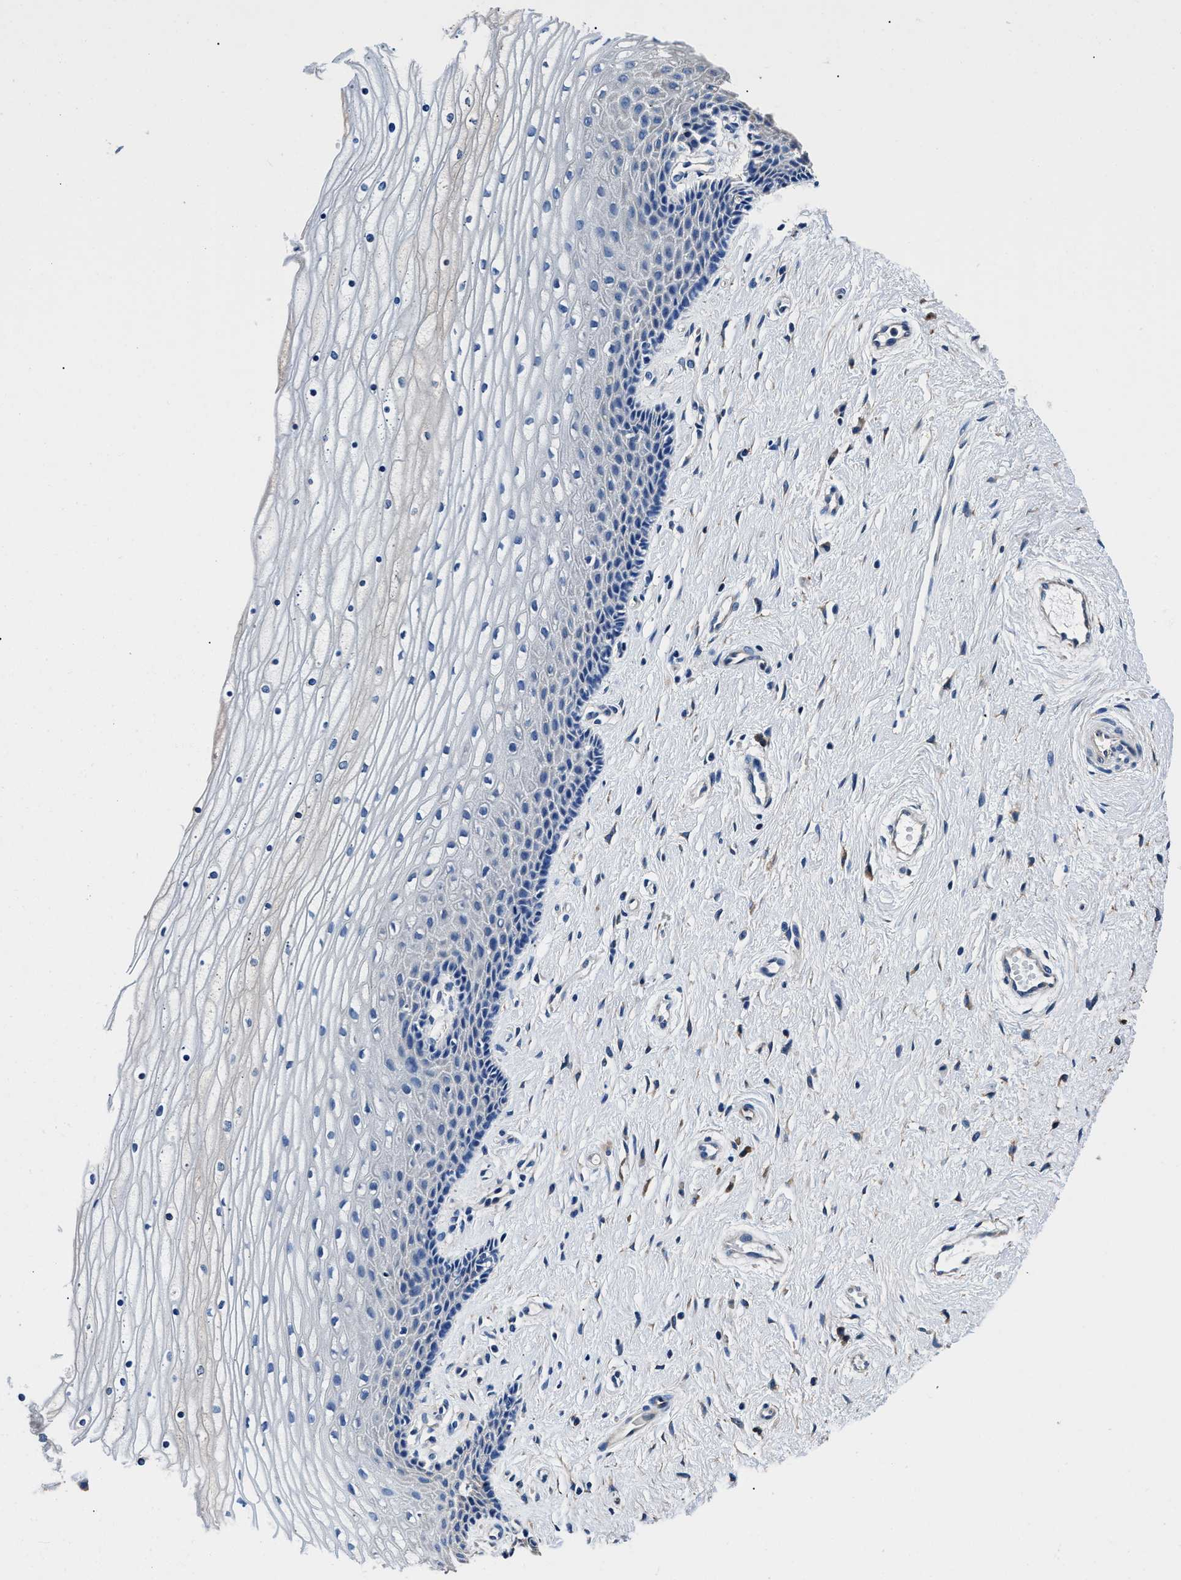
{"staining": {"intensity": "negative", "quantity": "none", "location": "none"}, "tissue": "cervix", "cell_type": "Squamous epithelial cells", "image_type": "normal", "snomed": [{"axis": "morphology", "description": "Normal tissue, NOS"}, {"axis": "topography", "description": "Cervix"}], "caption": "This is an IHC image of unremarkable cervix. There is no staining in squamous epithelial cells.", "gene": "NEU1", "patient": {"sex": "female", "age": 39}}